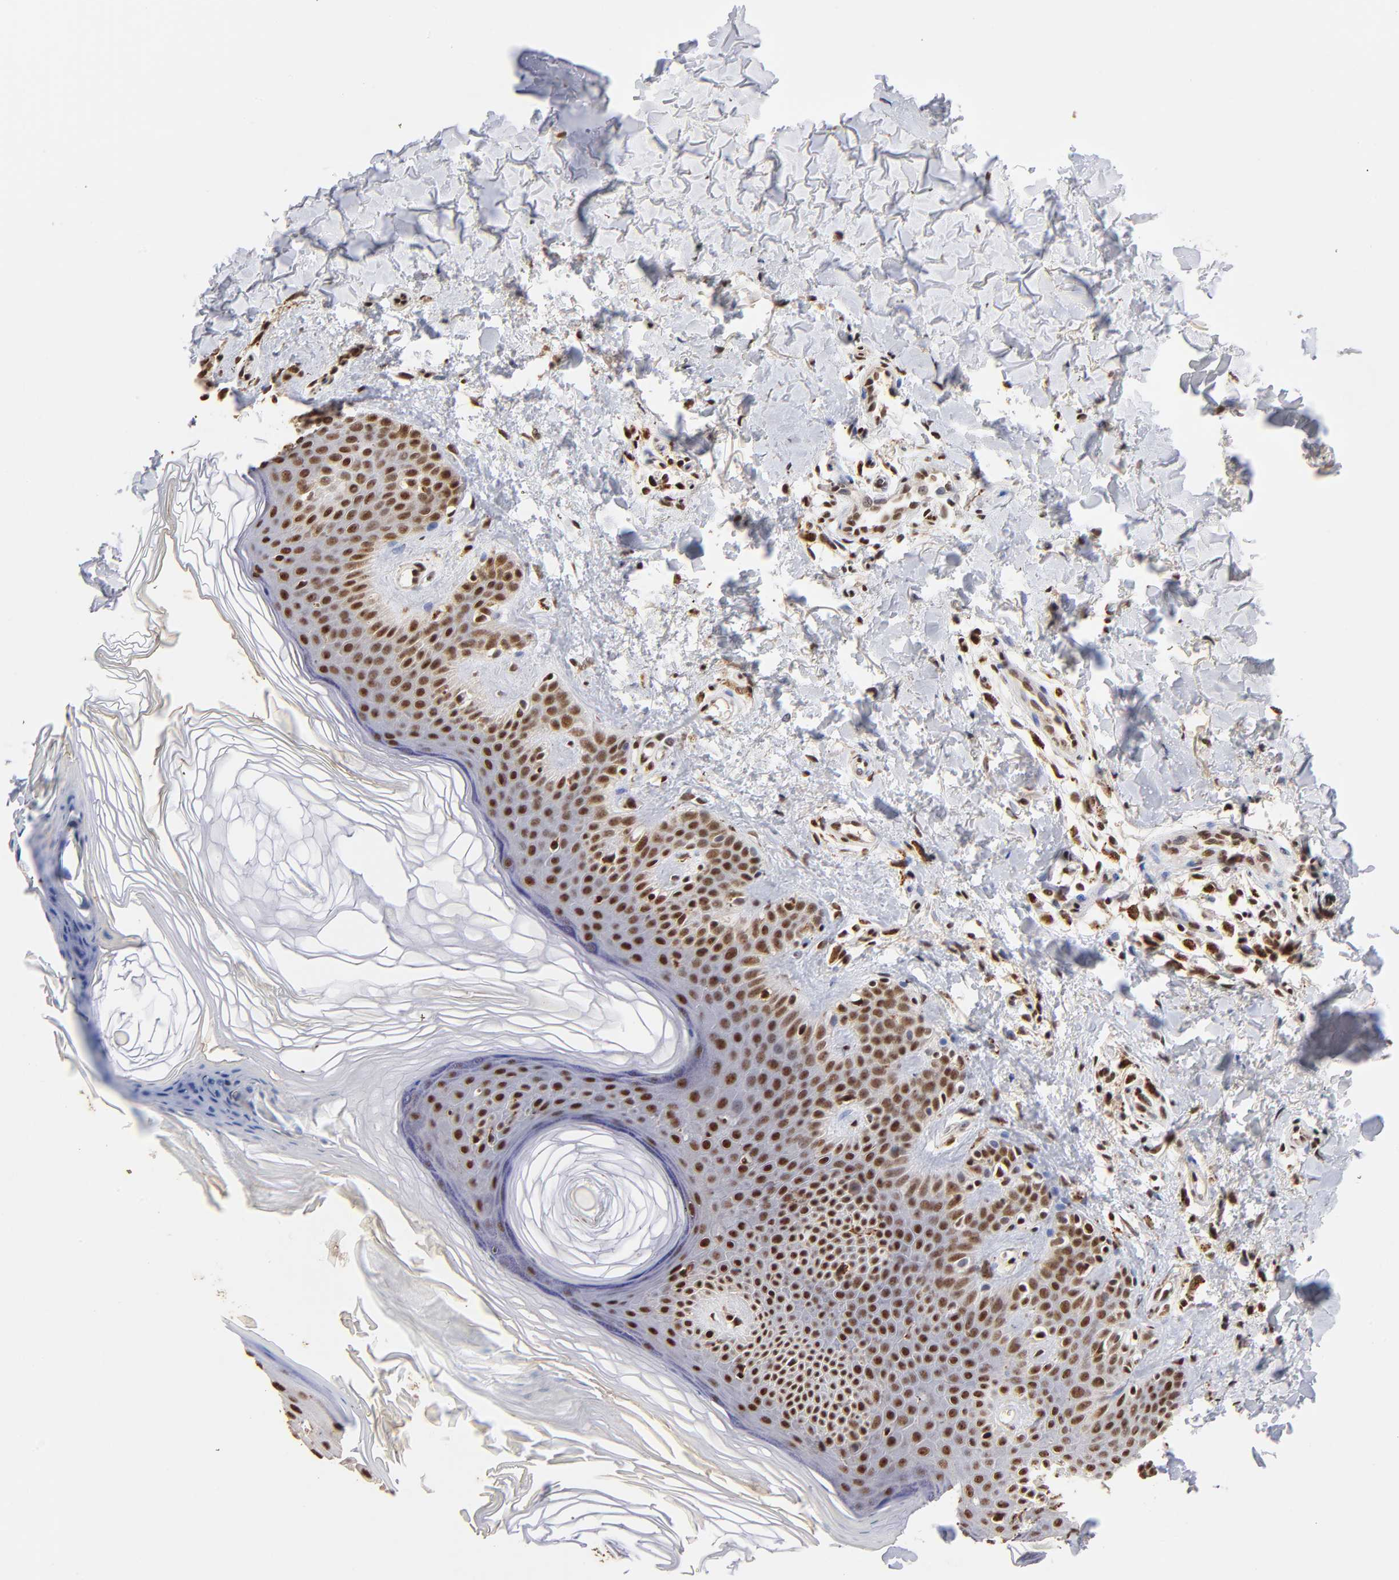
{"staining": {"intensity": "strong", "quantity": ">75%", "location": "nuclear"}, "tissue": "skin cancer", "cell_type": "Tumor cells", "image_type": "cancer", "snomed": [{"axis": "morphology", "description": "Basal cell carcinoma"}, {"axis": "topography", "description": "Skin"}], "caption": "The micrograph shows staining of skin cancer, revealing strong nuclear protein expression (brown color) within tumor cells.", "gene": "ZNF146", "patient": {"sex": "male", "age": 67}}